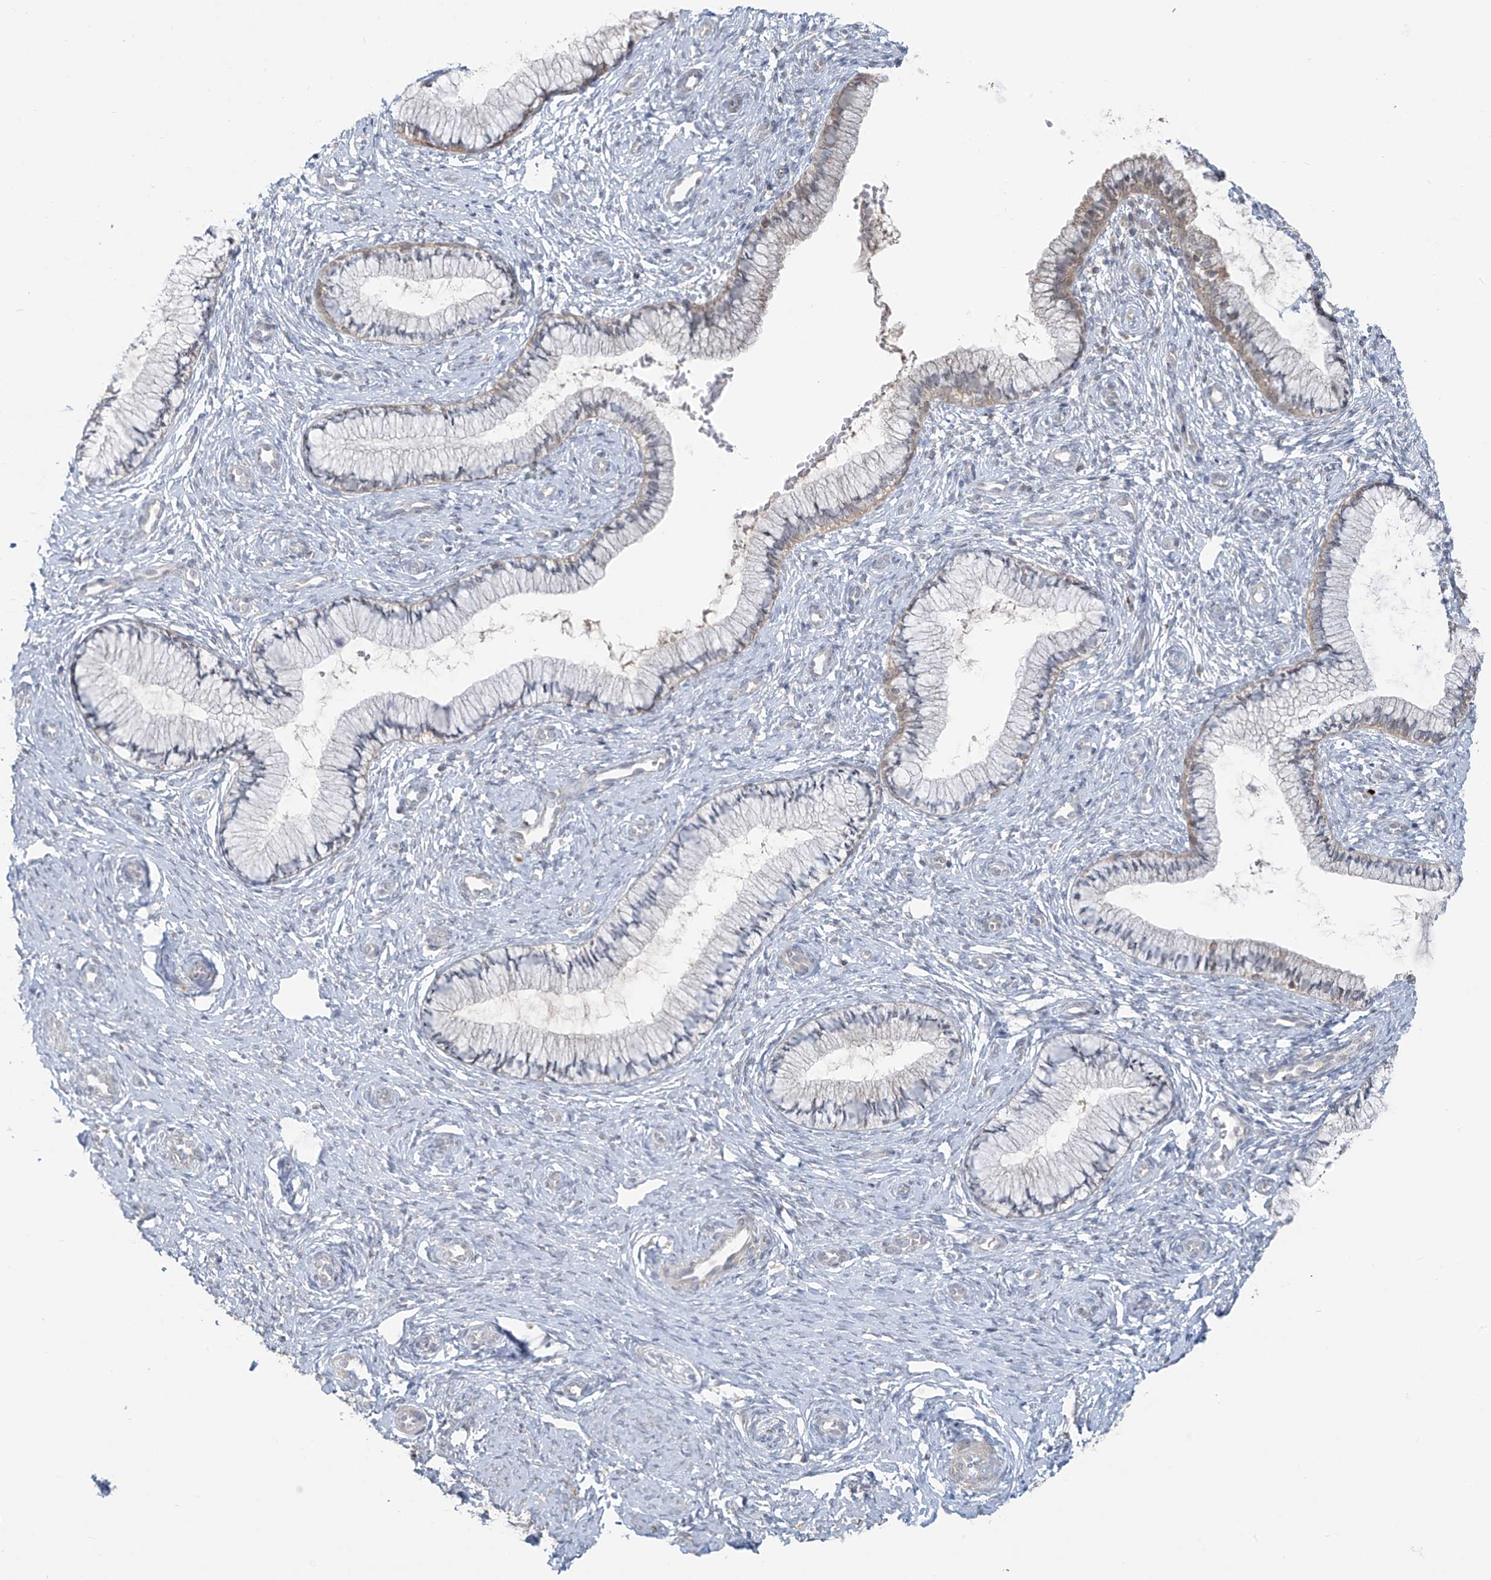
{"staining": {"intensity": "negative", "quantity": "none", "location": "none"}, "tissue": "cervix", "cell_type": "Glandular cells", "image_type": "normal", "snomed": [{"axis": "morphology", "description": "Normal tissue, NOS"}, {"axis": "topography", "description": "Cervix"}], "caption": "Immunohistochemistry (IHC) of benign human cervix reveals no staining in glandular cells.", "gene": "HDDC2", "patient": {"sex": "female", "age": 27}}